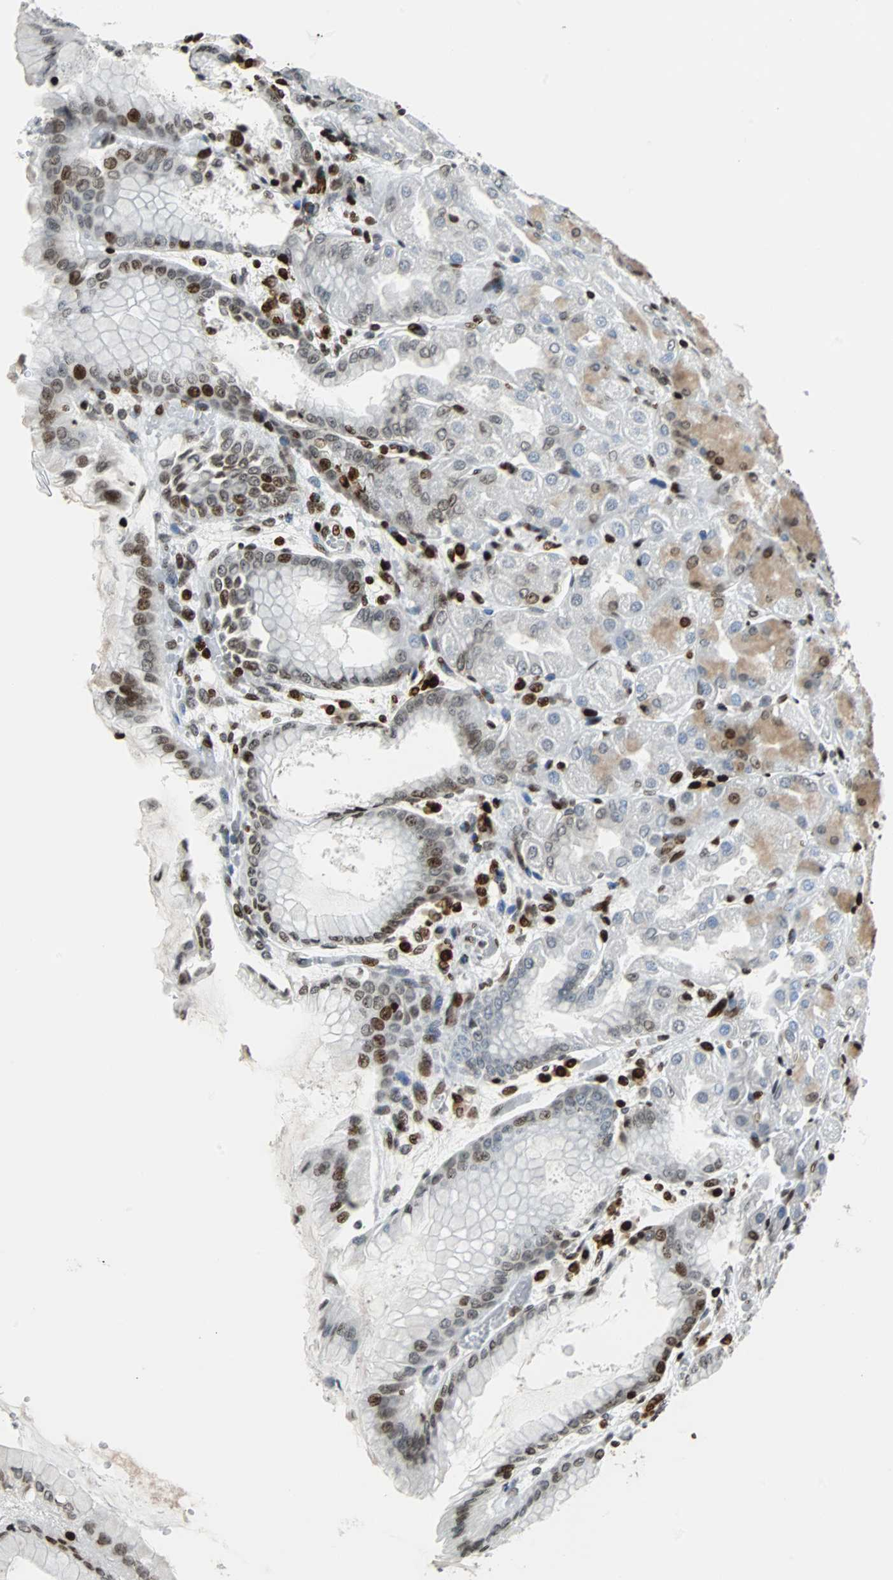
{"staining": {"intensity": "strong", "quantity": "25%-75%", "location": "nuclear"}, "tissue": "stomach", "cell_type": "Glandular cells", "image_type": "normal", "snomed": [{"axis": "morphology", "description": "Normal tissue, NOS"}, {"axis": "topography", "description": "Stomach, upper"}], "caption": "Protein expression analysis of normal human stomach reveals strong nuclear staining in approximately 25%-75% of glandular cells. (Stains: DAB in brown, nuclei in blue, Microscopy: brightfield microscopy at high magnification).", "gene": "ZNF131", "patient": {"sex": "female", "age": 56}}